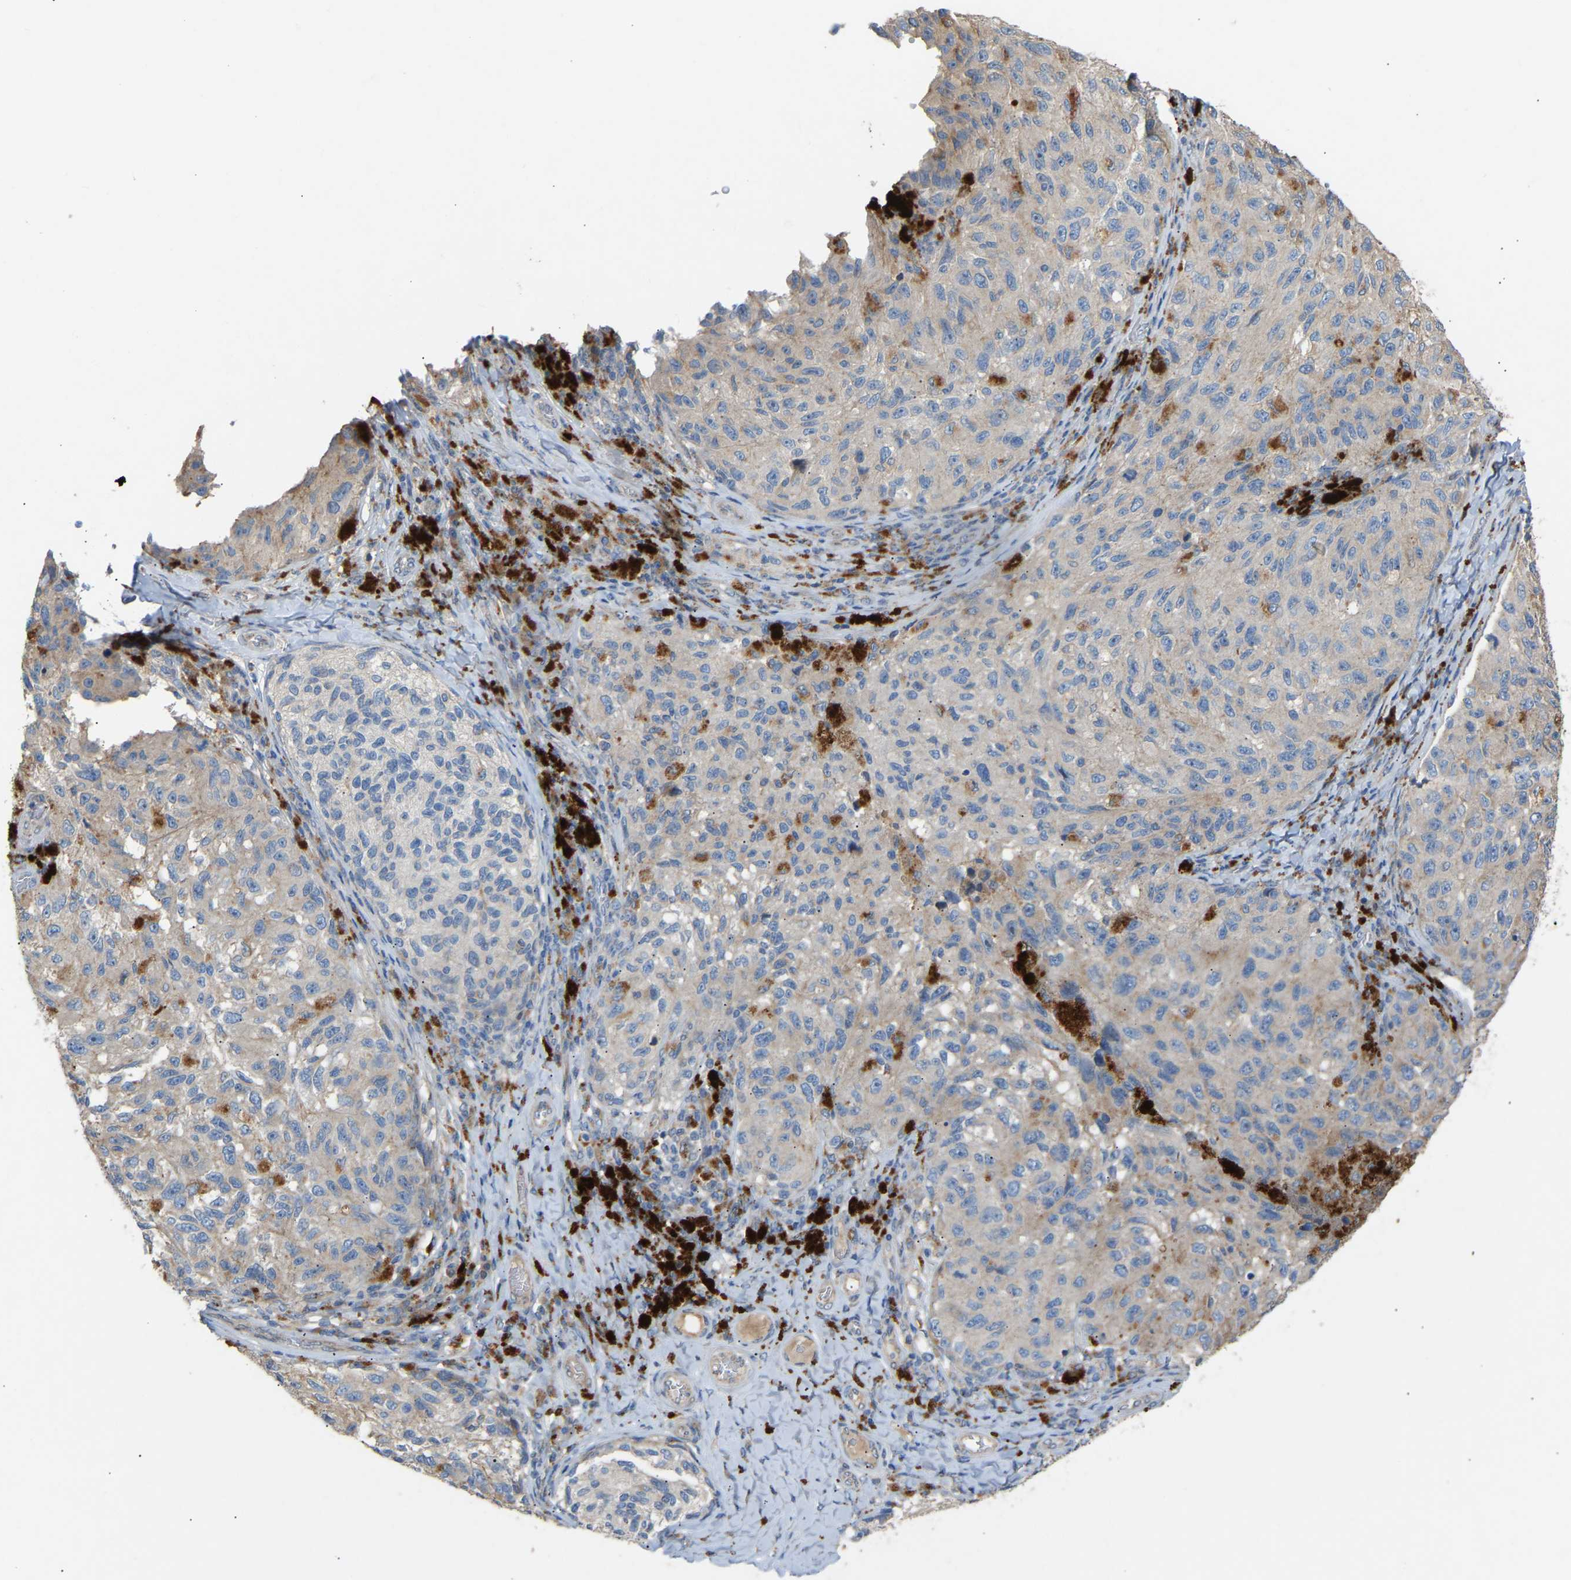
{"staining": {"intensity": "weak", "quantity": "<25%", "location": "cytoplasmic/membranous"}, "tissue": "melanoma", "cell_type": "Tumor cells", "image_type": "cancer", "snomed": [{"axis": "morphology", "description": "Malignant melanoma, NOS"}, {"axis": "topography", "description": "Skin"}], "caption": "A histopathology image of melanoma stained for a protein exhibits no brown staining in tumor cells.", "gene": "RGP1", "patient": {"sex": "female", "age": 73}}